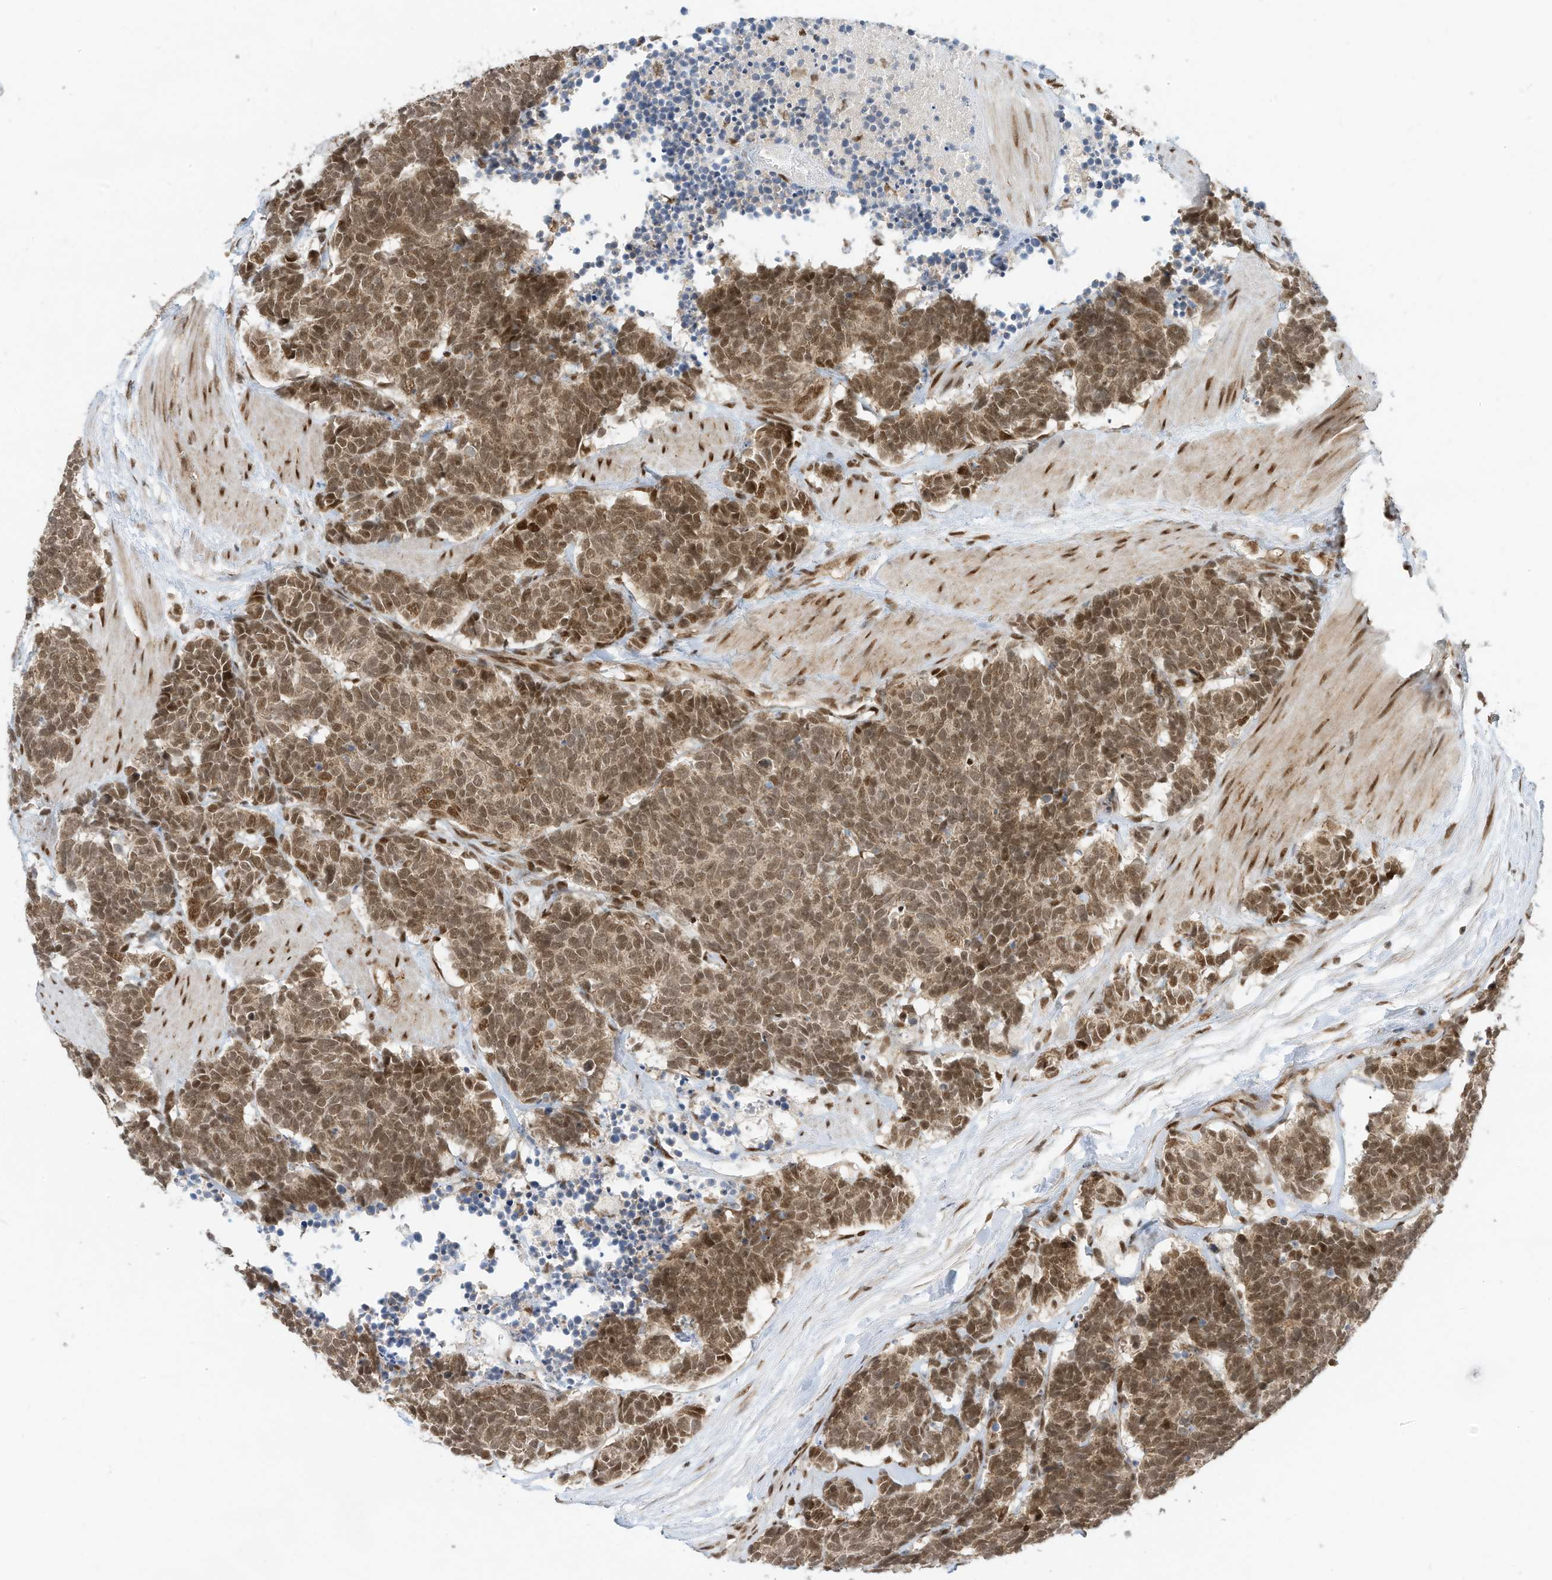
{"staining": {"intensity": "moderate", "quantity": ">75%", "location": "cytoplasmic/membranous,nuclear"}, "tissue": "carcinoid", "cell_type": "Tumor cells", "image_type": "cancer", "snomed": [{"axis": "morphology", "description": "Carcinoma, NOS"}, {"axis": "morphology", "description": "Carcinoid, malignant, NOS"}, {"axis": "topography", "description": "Urinary bladder"}], "caption": "Protein analysis of carcinoid tissue shows moderate cytoplasmic/membranous and nuclear expression in approximately >75% of tumor cells.", "gene": "AURKAIP1", "patient": {"sex": "male", "age": 57}}